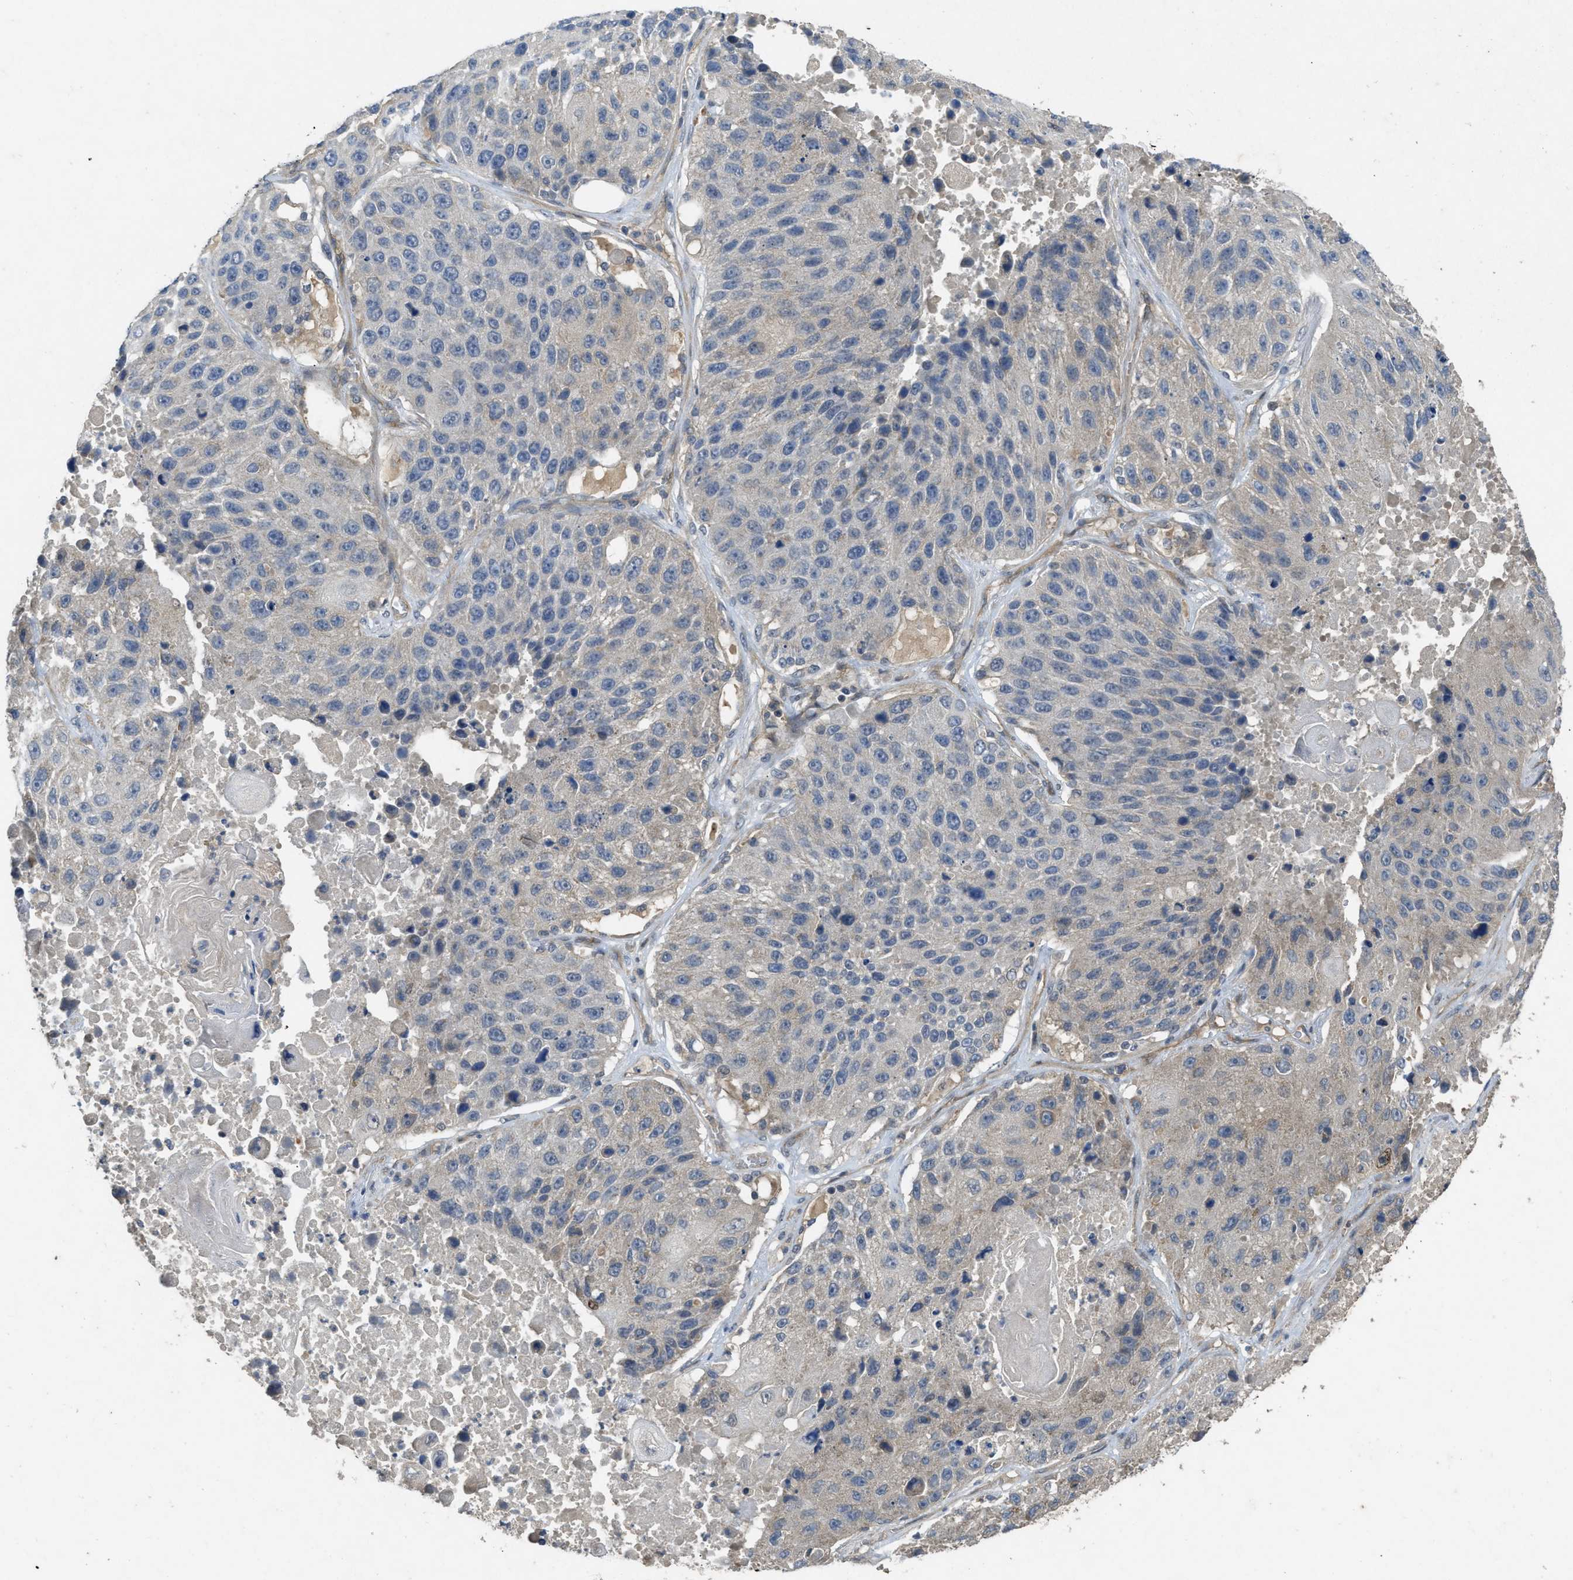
{"staining": {"intensity": "negative", "quantity": "none", "location": "none"}, "tissue": "lung cancer", "cell_type": "Tumor cells", "image_type": "cancer", "snomed": [{"axis": "morphology", "description": "Squamous cell carcinoma, NOS"}, {"axis": "topography", "description": "Lung"}], "caption": "Protein analysis of lung cancer (squamous cell carcinoma) exhibits no significant staining in tumor cells.", "gene": "PPP3CA", "patient": {"sex": "male", "age": 61}}